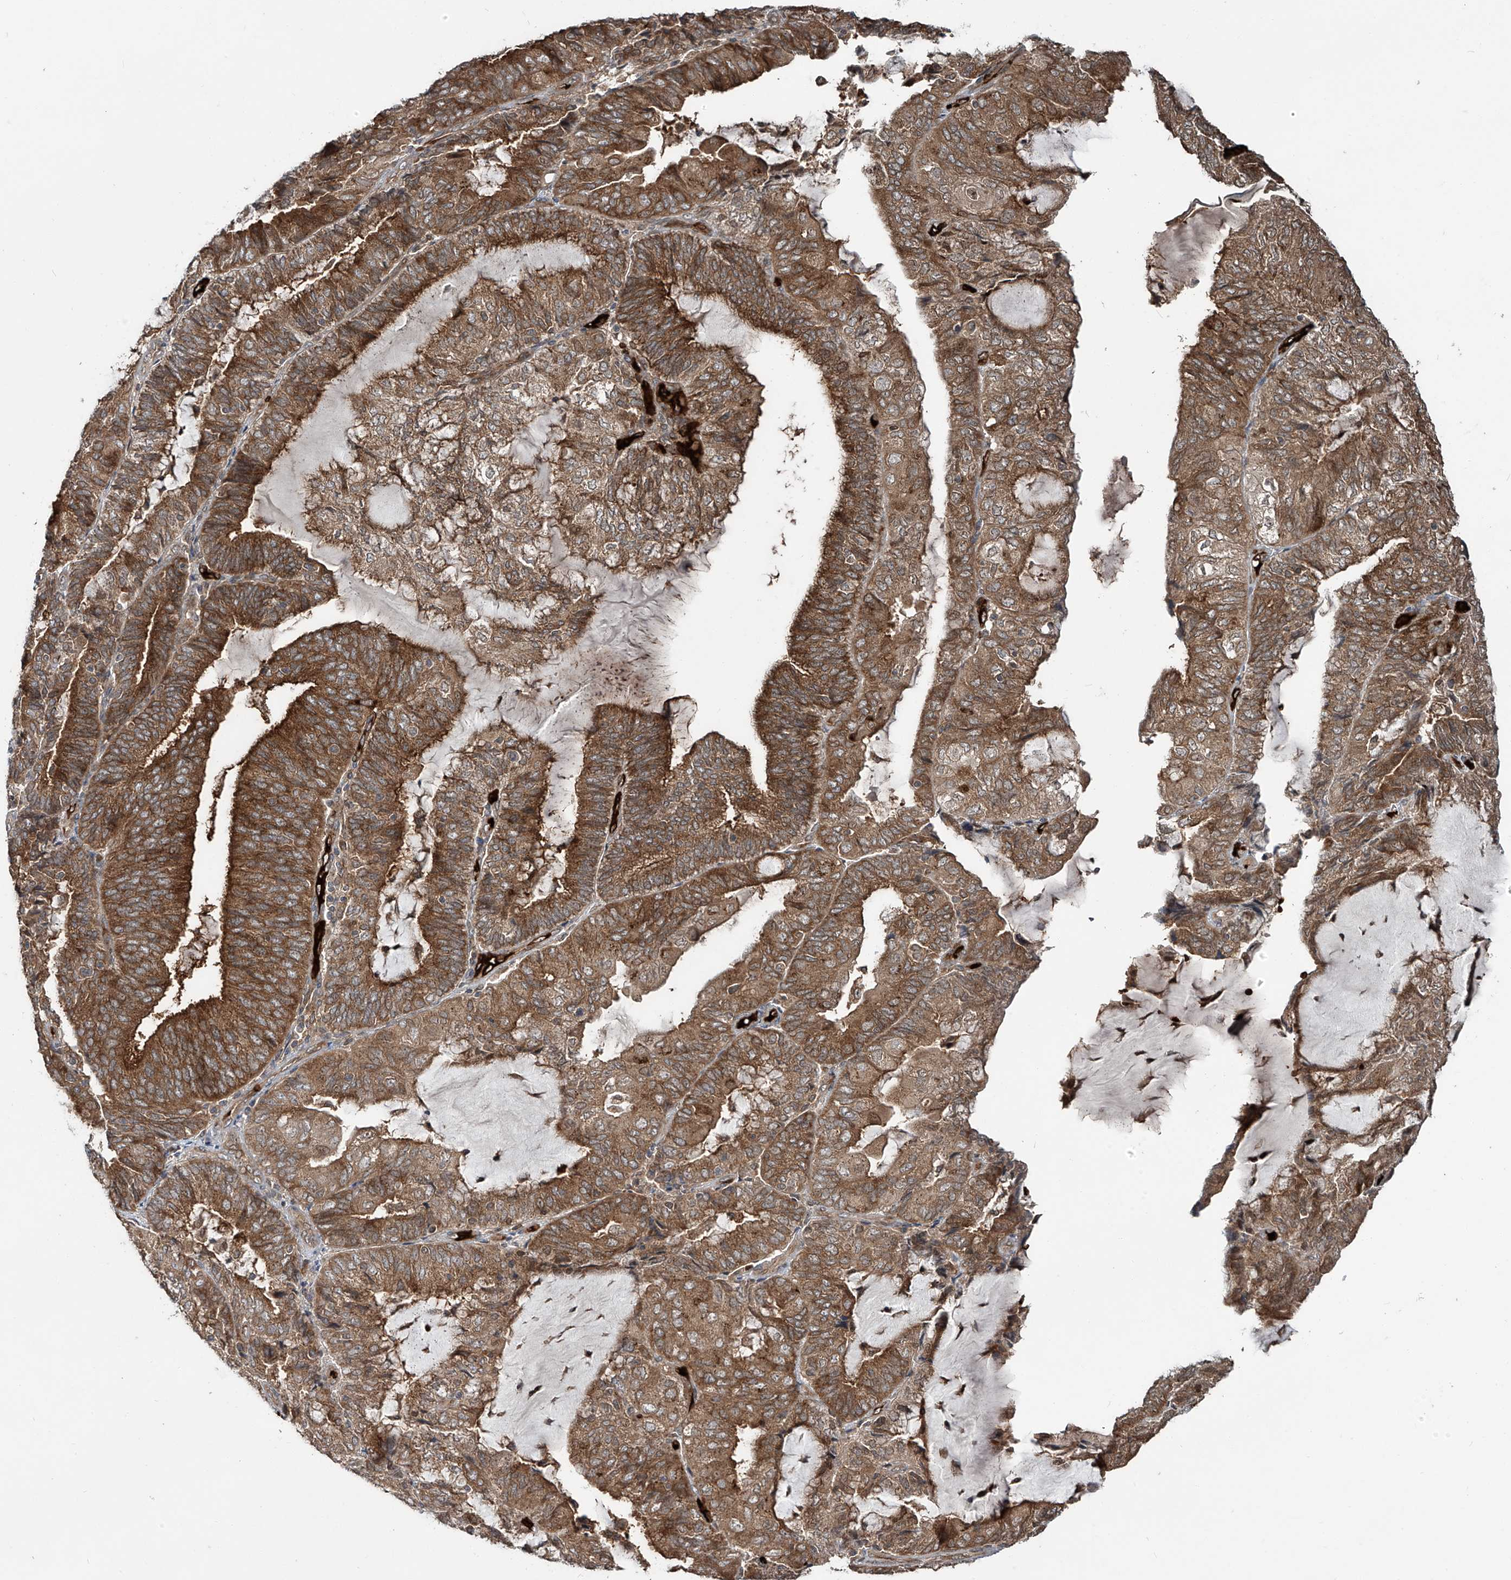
{"staining": {"intensity": "moderate", "quantity": ">75%", "location": "cytoplasmic/membranous"}, "tissue": "endometrial cancer", "cell_type": "Tumor cells", "image_type": "cancer", "snomed": [{"axis": "morphology", "description": "Adenocarcinoma, NOS"}, {"axis": "topography", "description": "Endometrium"}], "caption": "Immunohistochemical staining of endometrial cancer exhibits moderate cytoplasmic/membranous protein staining in about >75% of tumor cells.", "gene": "ZDHHC9", "patient": {"sex": "female", "age": 81}}